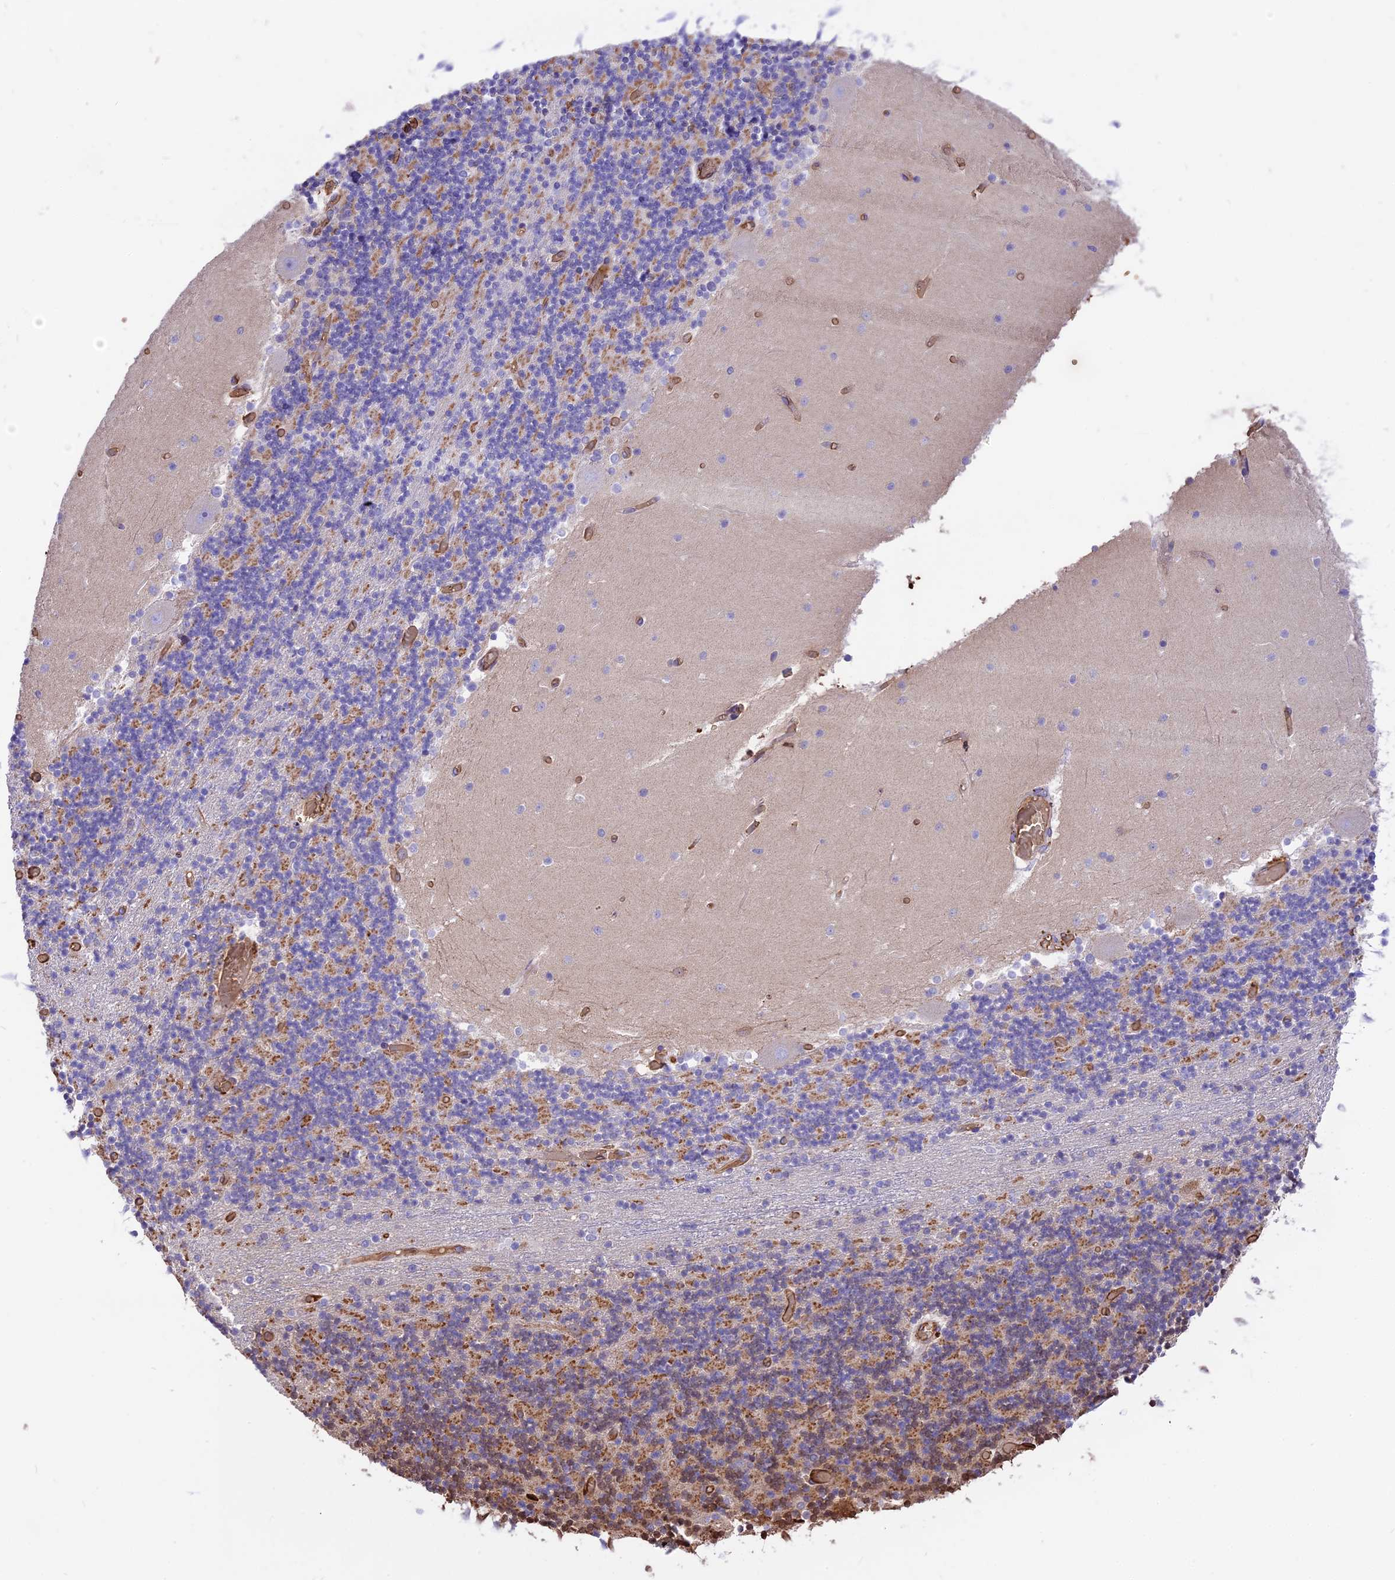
{"staining": {"intensity": "weak", "quantity": "25%-75%", "location": "cytoplasmic/membranous"}, "tissue": "cerebellum", "cell_type": "Cells in granular layer", "image_type": "normal", "snomed": [{"axis": "morphology", "description": "Normal tissue, NOS"}, {"axis": "topography", "description": "Cerebellum"}], "caption": "Immunohistochemical staining of unremarkable human cerebellum reveals low levels of weak cytoplasmic/membranous staining in about 25%-75% of cells in granular layer. (Brightfield microscopy of DAB IHC at high magnification).", "gene": "TTC4", "patient": {"sex": "female", "age": 28}}